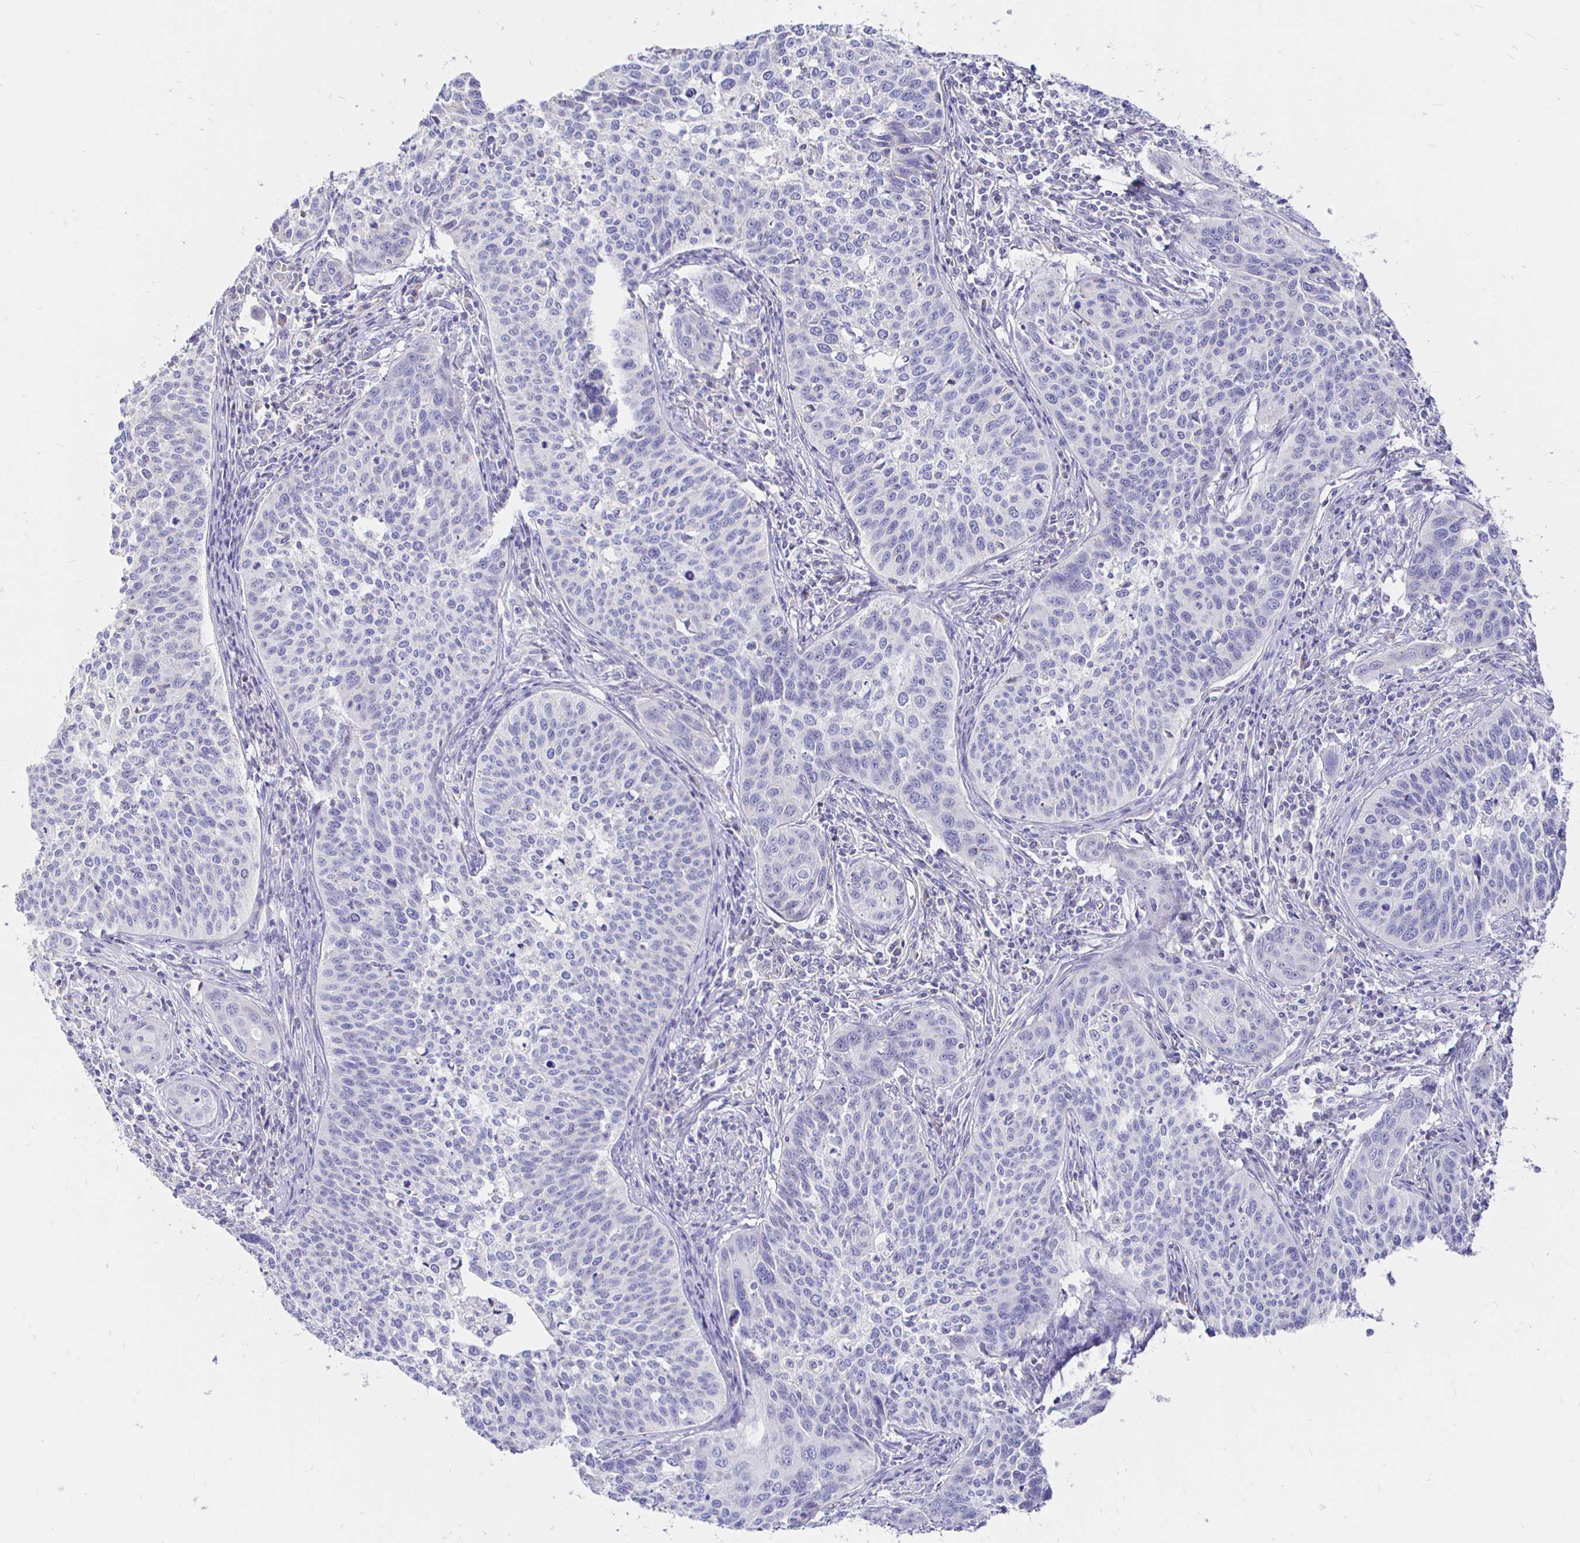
{"staining": {"intensity": "negative", "quantity": "none", "location": "none"}, "tissue": "cervical cancer", "cell_type": "Tumor cells", "image_type": "cancer", "snomed": [{"axis": "morphology", "description": "Squamous cell carcinoma, NOS"}, {"axis": "topography", "description": "Cervix"}], "caption": "IHC histopathology image of cervical cancer stained for a protein (brown), which reveals no expression in tumor cells.", "gene": "NECAB1", "patient": {"sex": "female", "age": 31}}